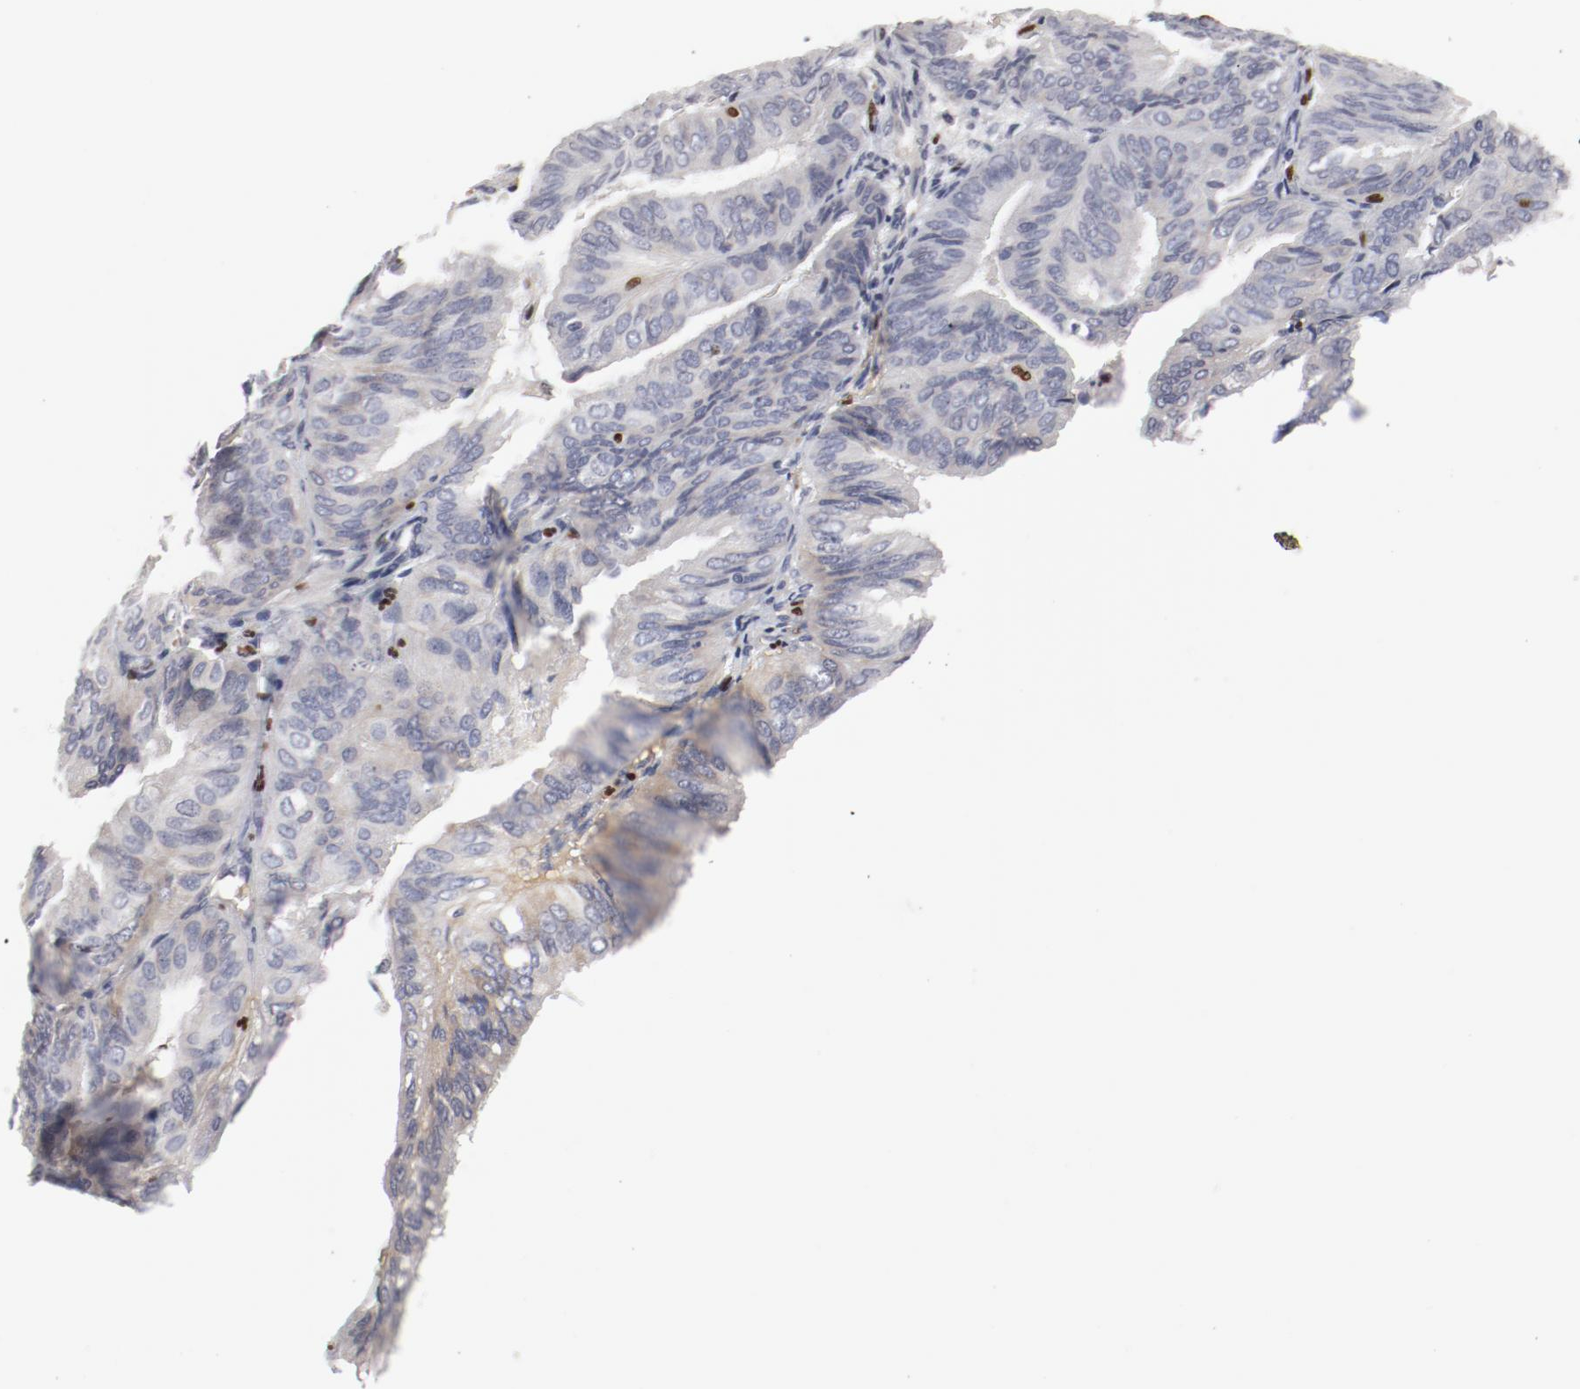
{"staining": {"intensity": "weak", "quantity": "<25%", "location": "cytoplasmic/membranous"}, "tissue": "endometrial cancer", "cell_type": "Tumor cells", "image_type": "cancer", "snomed": [{"axis": "morphology", "description": "Adenocarcinoma, NOS"}, {"axis": "topography", "description": "Endometrium"}], "caption": "Immunohistochemical staining of endometrial cancer displays no significant expression in tumor cells. (Stains: DAB IHC with hematoxylin counter stain, Microscopy: brightfield microscopy at high magnification).", "gene": "SPI1", "patient": {"sex": "female", "age": 59}}